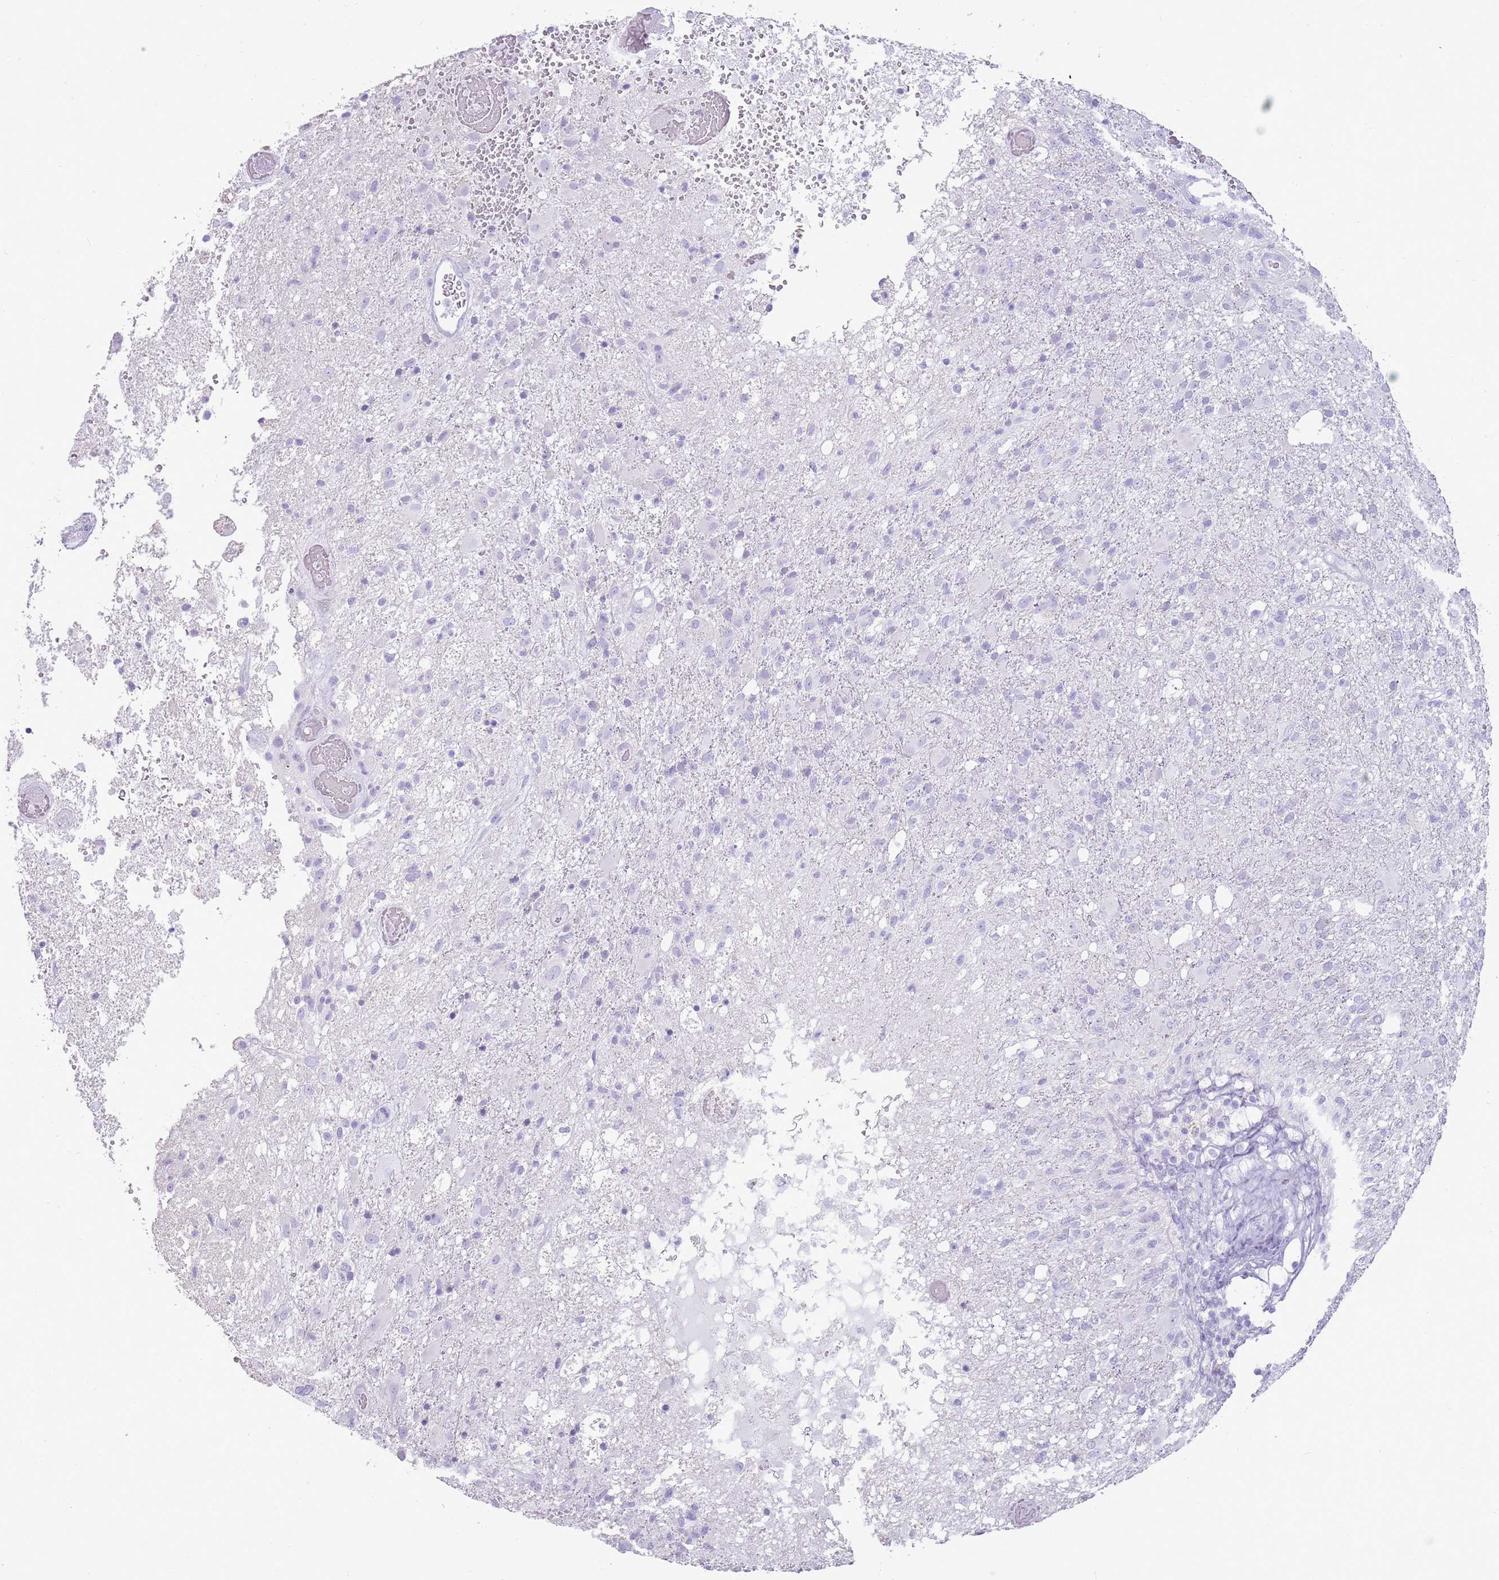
{"staining": {"intensity": "negative", "quantity": "none", "location": "none"}, "tissue": "glioma", "cell_type": "Tumor cells", "image_type": "cancer", "snomed": [{"axis": "morphology", "description": "Glioma, malignant, High grade"}, {"axis": "topography", "description": "Brain"}], "caption": "High magnification brightfield microscopy of glioma stained with DAB (brown) and counterstained with hematoxylin (blue): tumor cells show no significant positivity. (DAB (3,3'-diaminobenzidine) immunohistochemistry (IHC) with hematoxylin counter stain).", "gene": "NBPF3", "patient": {"sex": "female", "age": 74}}